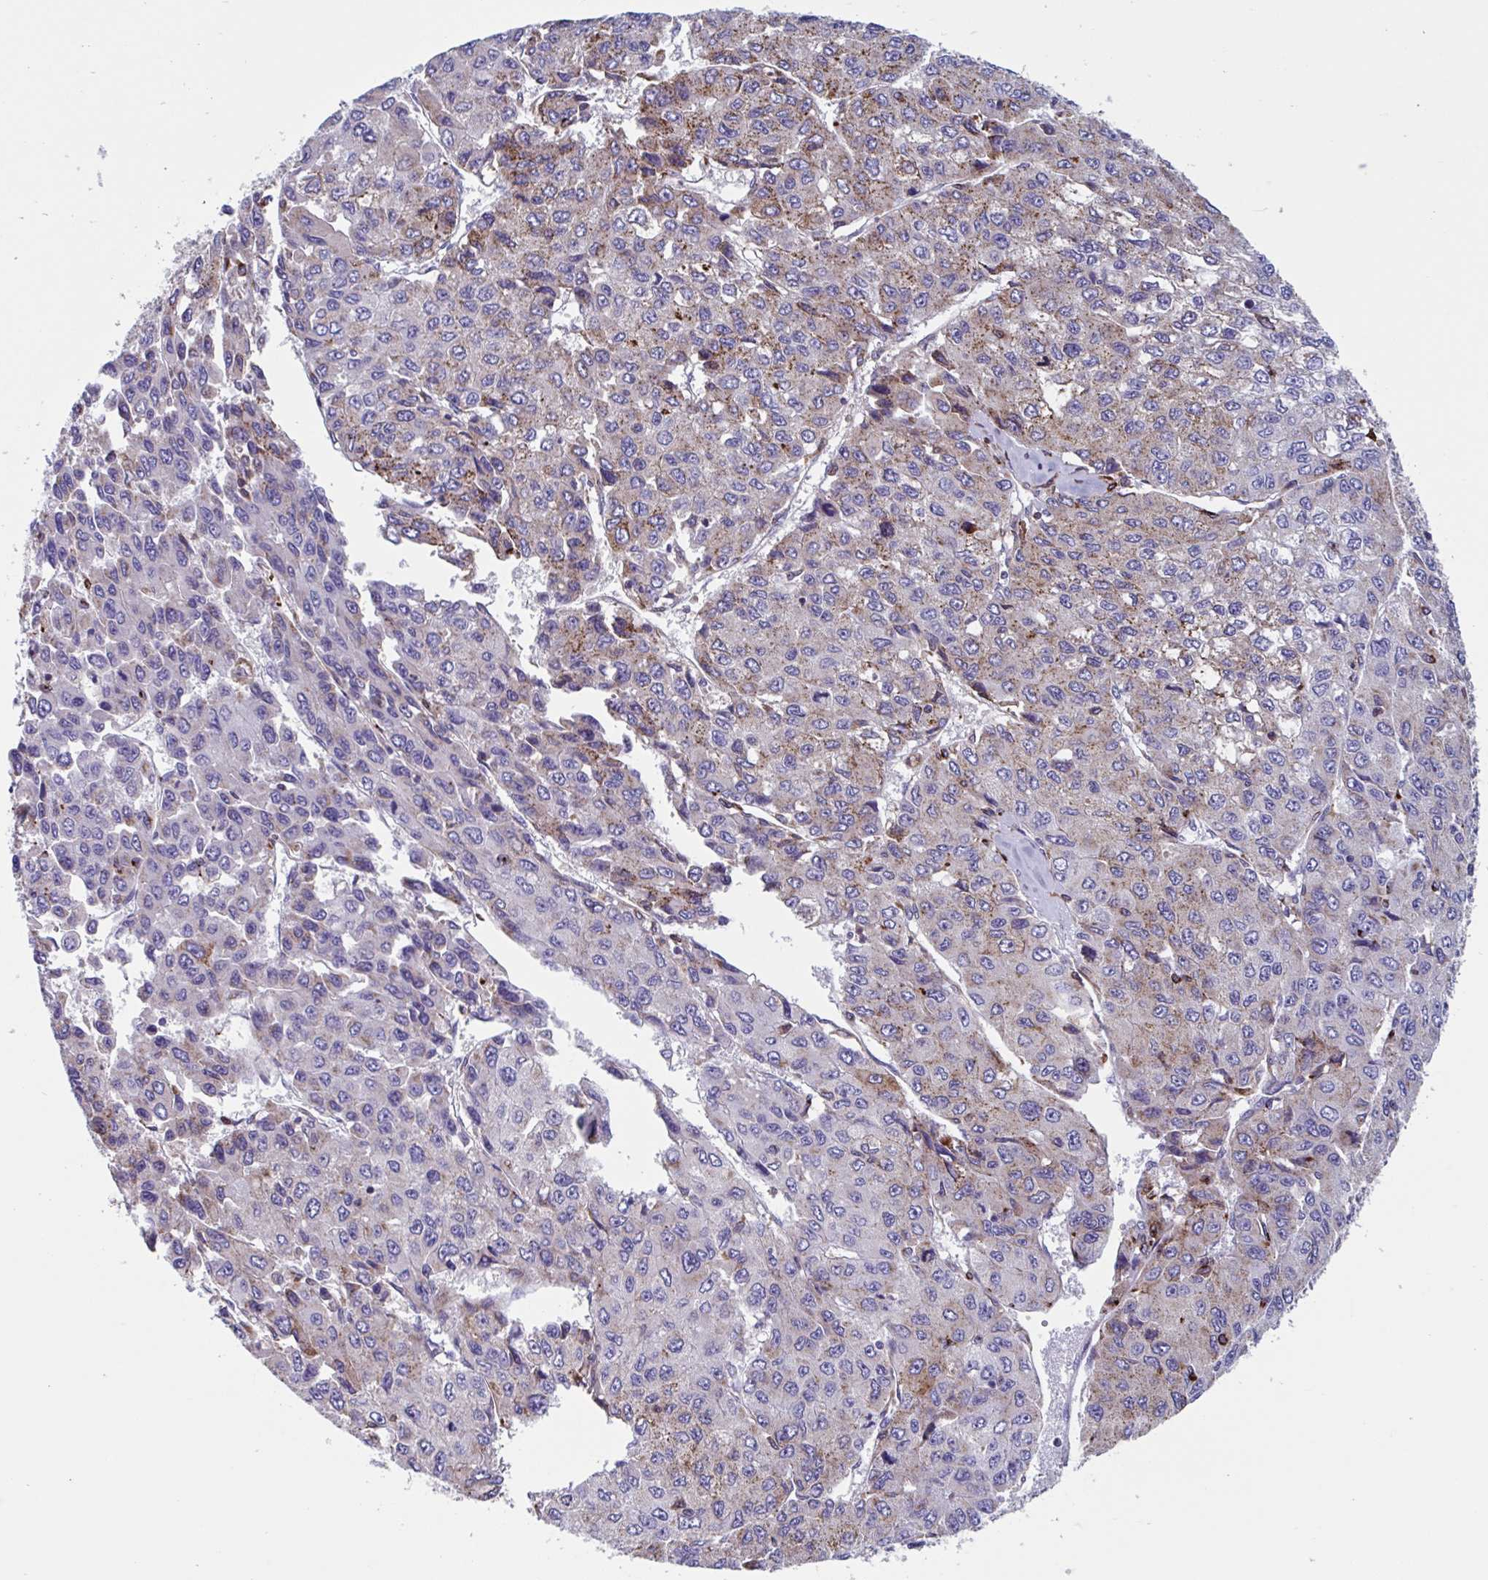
{"staining": {"intensity": "weak", "quantity": "25%-75%", "location": "cytoplasmic/membranous"}, "tissue": "liver cancer", "cell_type": "Tumor cells", "image_type": "cancer", "snomed": [{"axis": "morphology", "description": "Carcinoma, Hepatocellular, NOS"}, {"axis": "topography", "description": "Liver"}], "caption": "An image showing weak cytoplasmic/membranous expression in about 25%-75% of tumor cells in liver cancer (hepatocellular carcinoma), as visualized by brown immunohistochemical staining.", "gene": "RFK", "patient": {"sex": "female", "age": 66}}